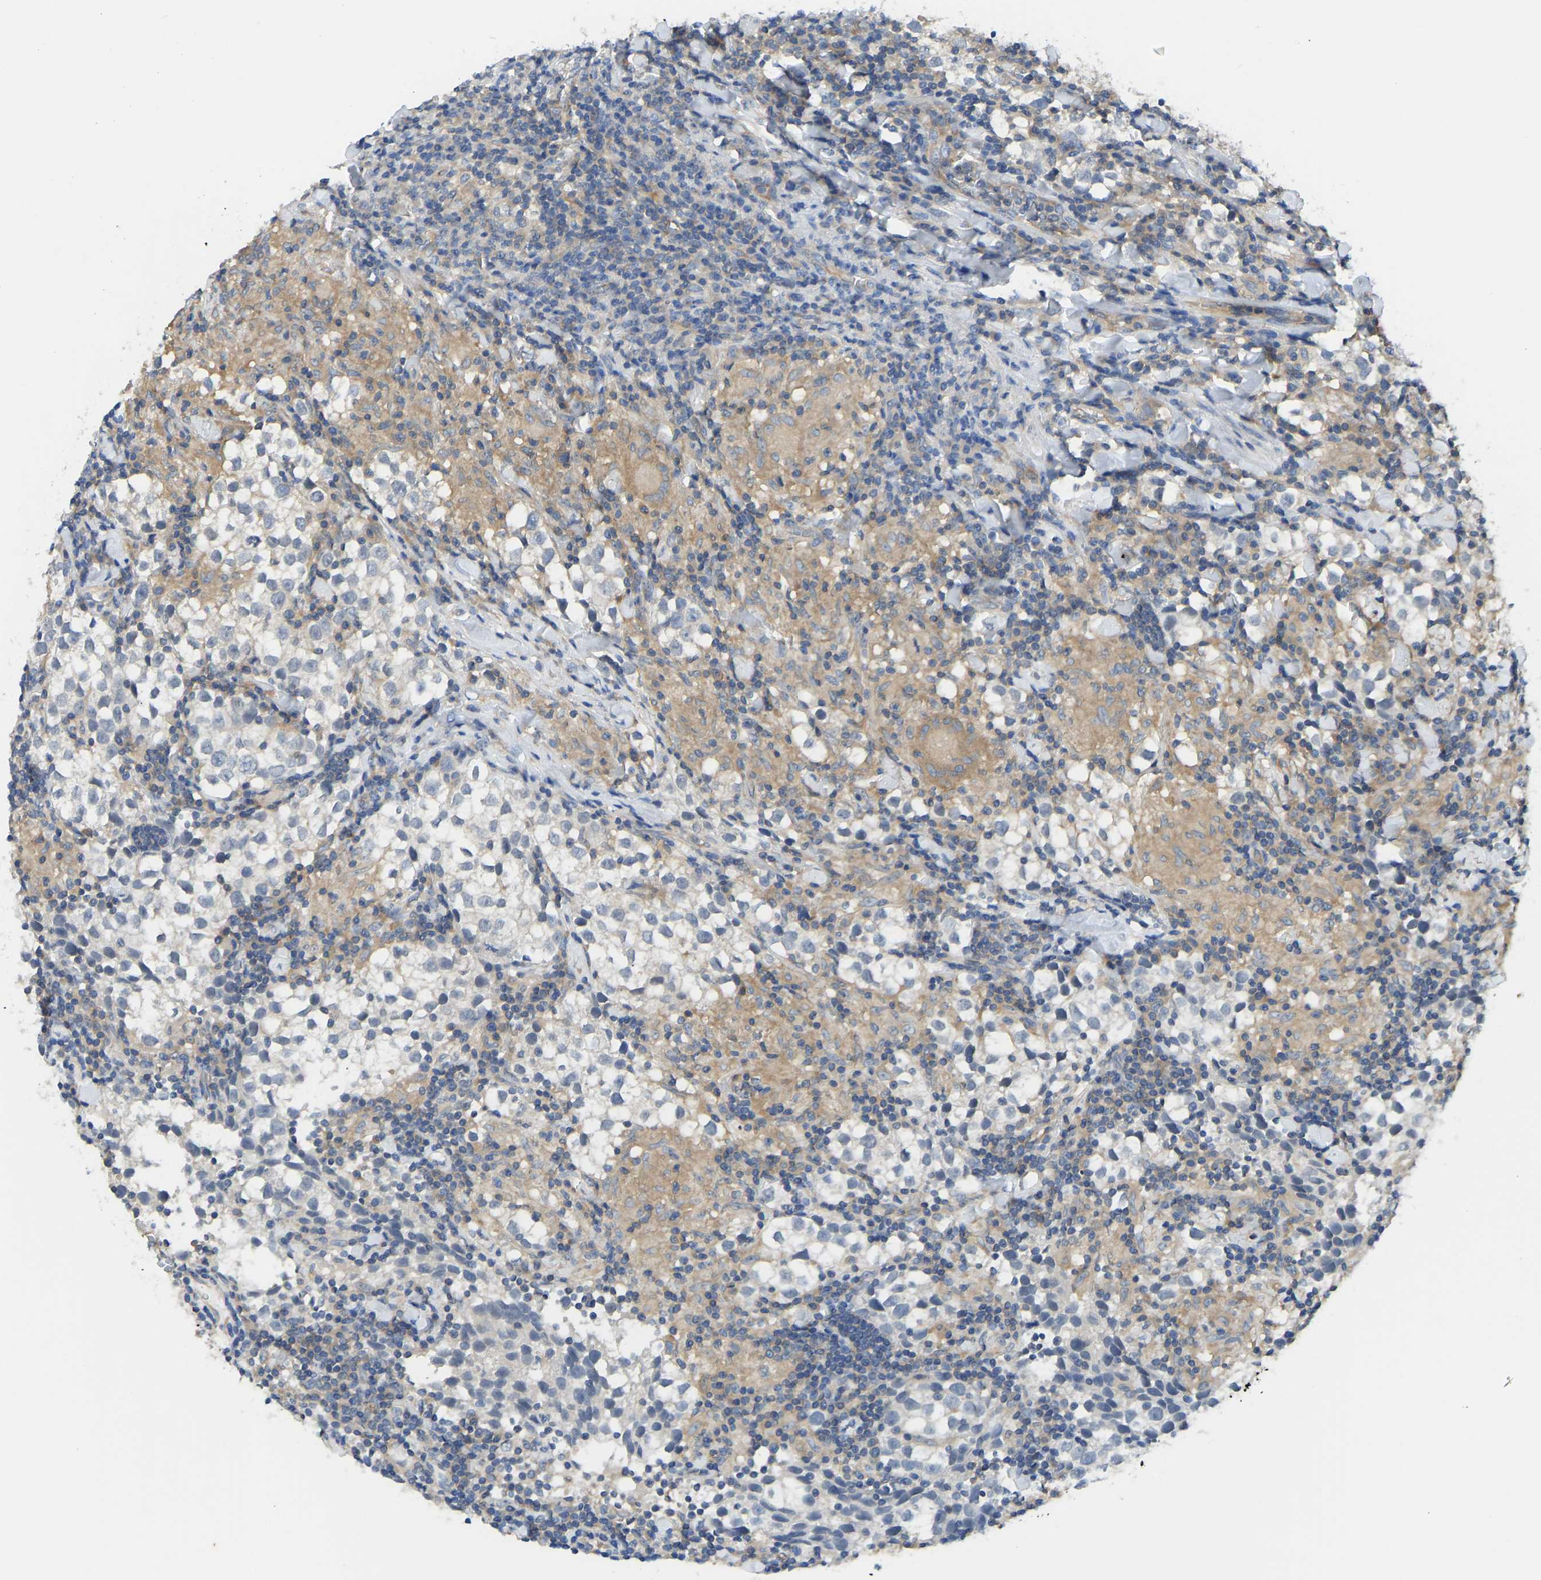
{"staining": {"intensity": "negative", "quantity": "none", "location": "none"}, "tissue": "testis cancer", "cell_type": "Tumor cells", "image_type": "cancer", "snomed": [{"axis": "morphology", "description": "Seminoma, NOS"}, {"axis": "morphology", "description": "Carcinoma, Embryonal, NOS"}, {"axis": "topography", "description": "Testis"}], "caption": "Testis cancer was stained to show a protein in brown. There is no significant expression in tumor cells.", "gene": "PPP3CA", "patient": {"sex": "male", "age": 36}}